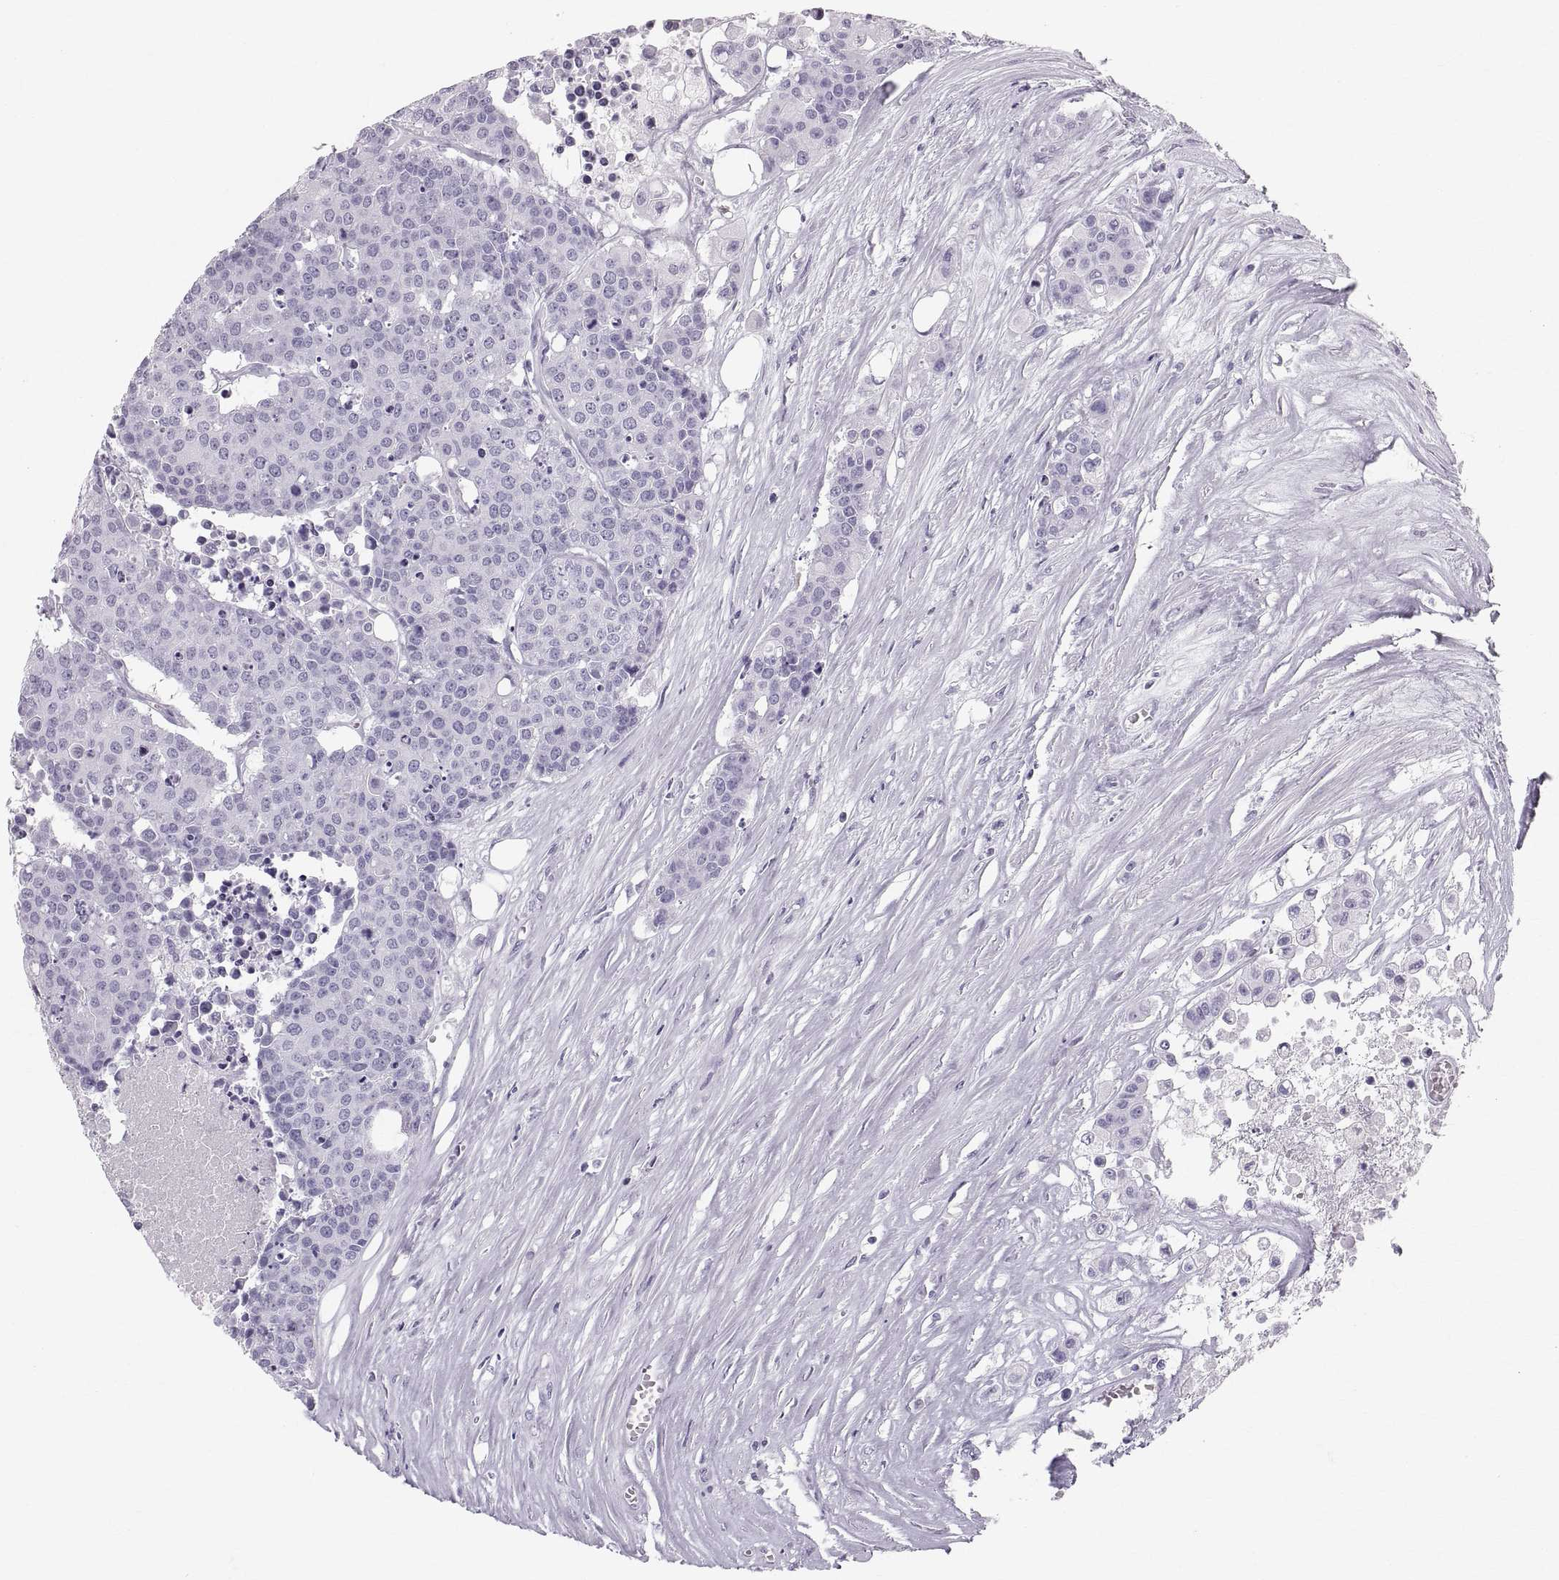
{"staining": {"intensity": "negative", "quantity": "none", "location": "none"}, "tissue": "carcinoid", "cell_type": "Tumor cells", "image_type": "cancer", "snomed": [{"axis": "morphology", "description": "Carcinoid, malignant, NOS"}, {"axis": "topography", "description": "Colon"}], "caption": "This is an immunohistochemistry (IHC) histopathology image of human carcinoid. There is no positivity in tumor cells.", "gene": "SLC22A6", "patient": {"sex": "male", "age": 81}}